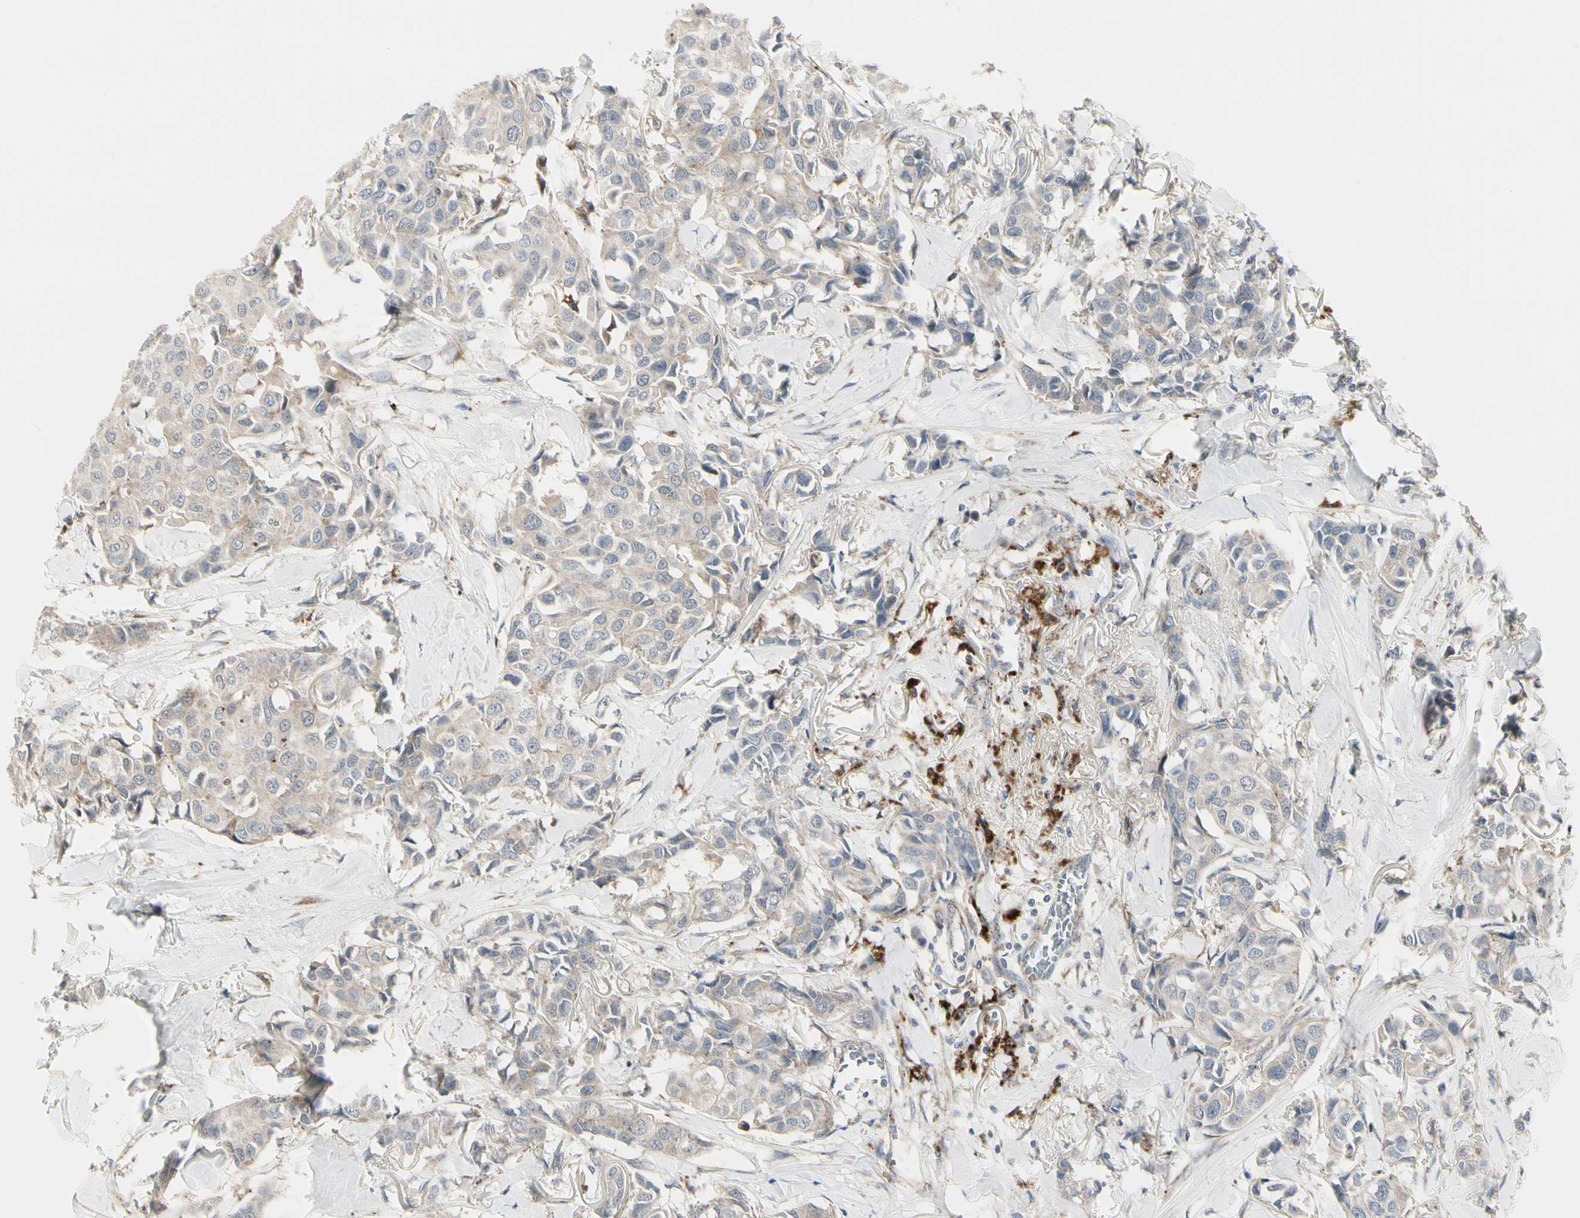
{"staining": {"intensity": "weak", "quantity": "25%-75%", "location": "cytoplasmic/membranous"}, "tissue": "breast cancer", "cell_type": "Tumor cells", "image_type": "cancer", "snomed": [{"axis": "morphology", "description": "Duct carcinoma"}, {"axis": "topography", "description": "Breast"}], "caption": "Immunohistochemistry (IHC) photomicrograph of neoplastic tissue: human breast cancer (intraductal carcinoma) stained using IHC shows low levels of weak protein expression localized specifically in the cytoplasmic/membranous of tumor cells, appearing as a cytoplasmic/membranous brown color.", "gene": "GRN", "patient": {"sex": "female", "age": 80}}